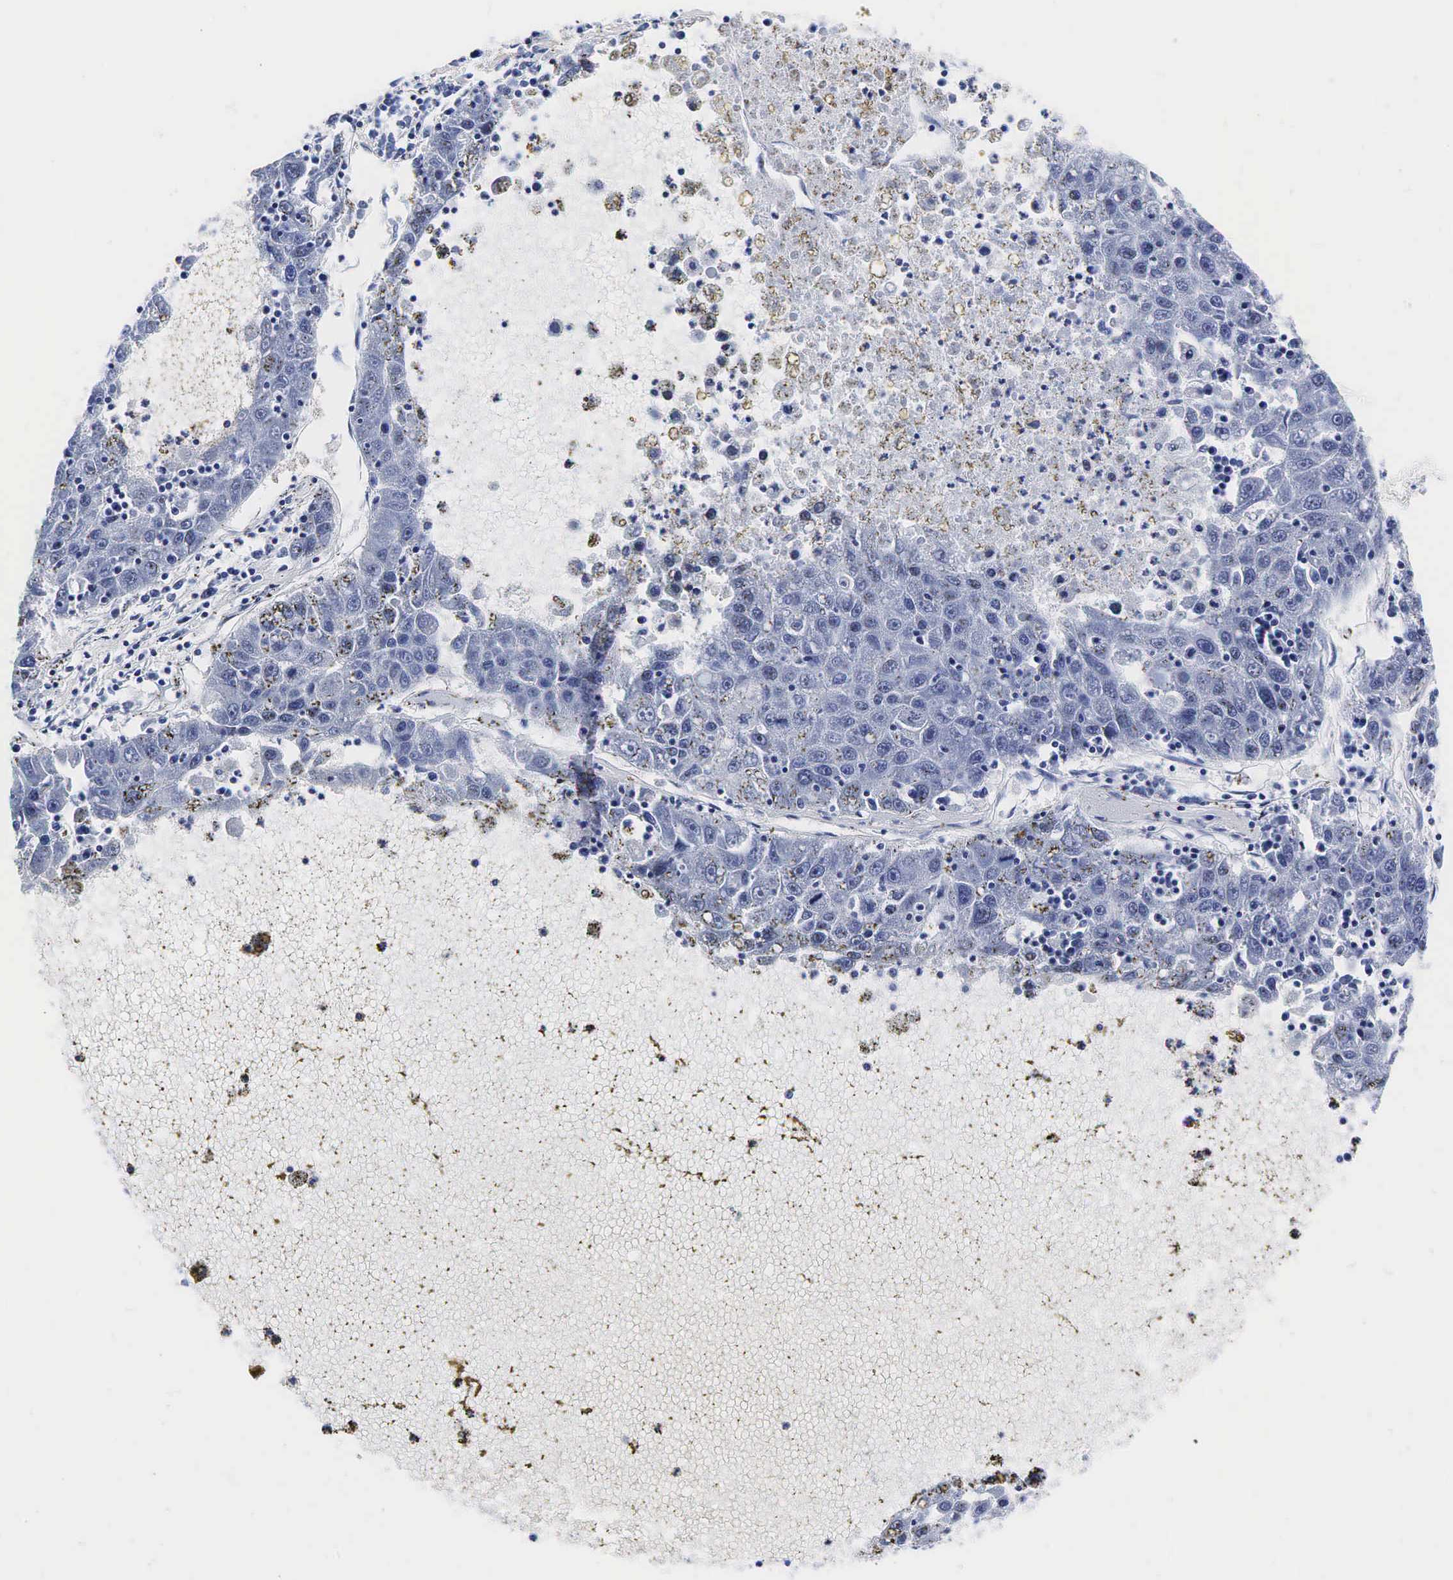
{"staining": {"intensity": "negative", "quantity": "none", "location": "none"}, "tissue": "liver cancer", "cell_type": "Tumor cells", "image_type": "cancer", "snomed": [{"axis": "morphology", "description": "Carcinoma, Hepatocellular, NOS"}, {"axis": "topography", "description": "Liver"}], "caption": "Tumor cells show no significant protein staining in hepatocellular carcinoma (liver).", "gene": "TG", "patient": {"sex": "male", "age": 49}}